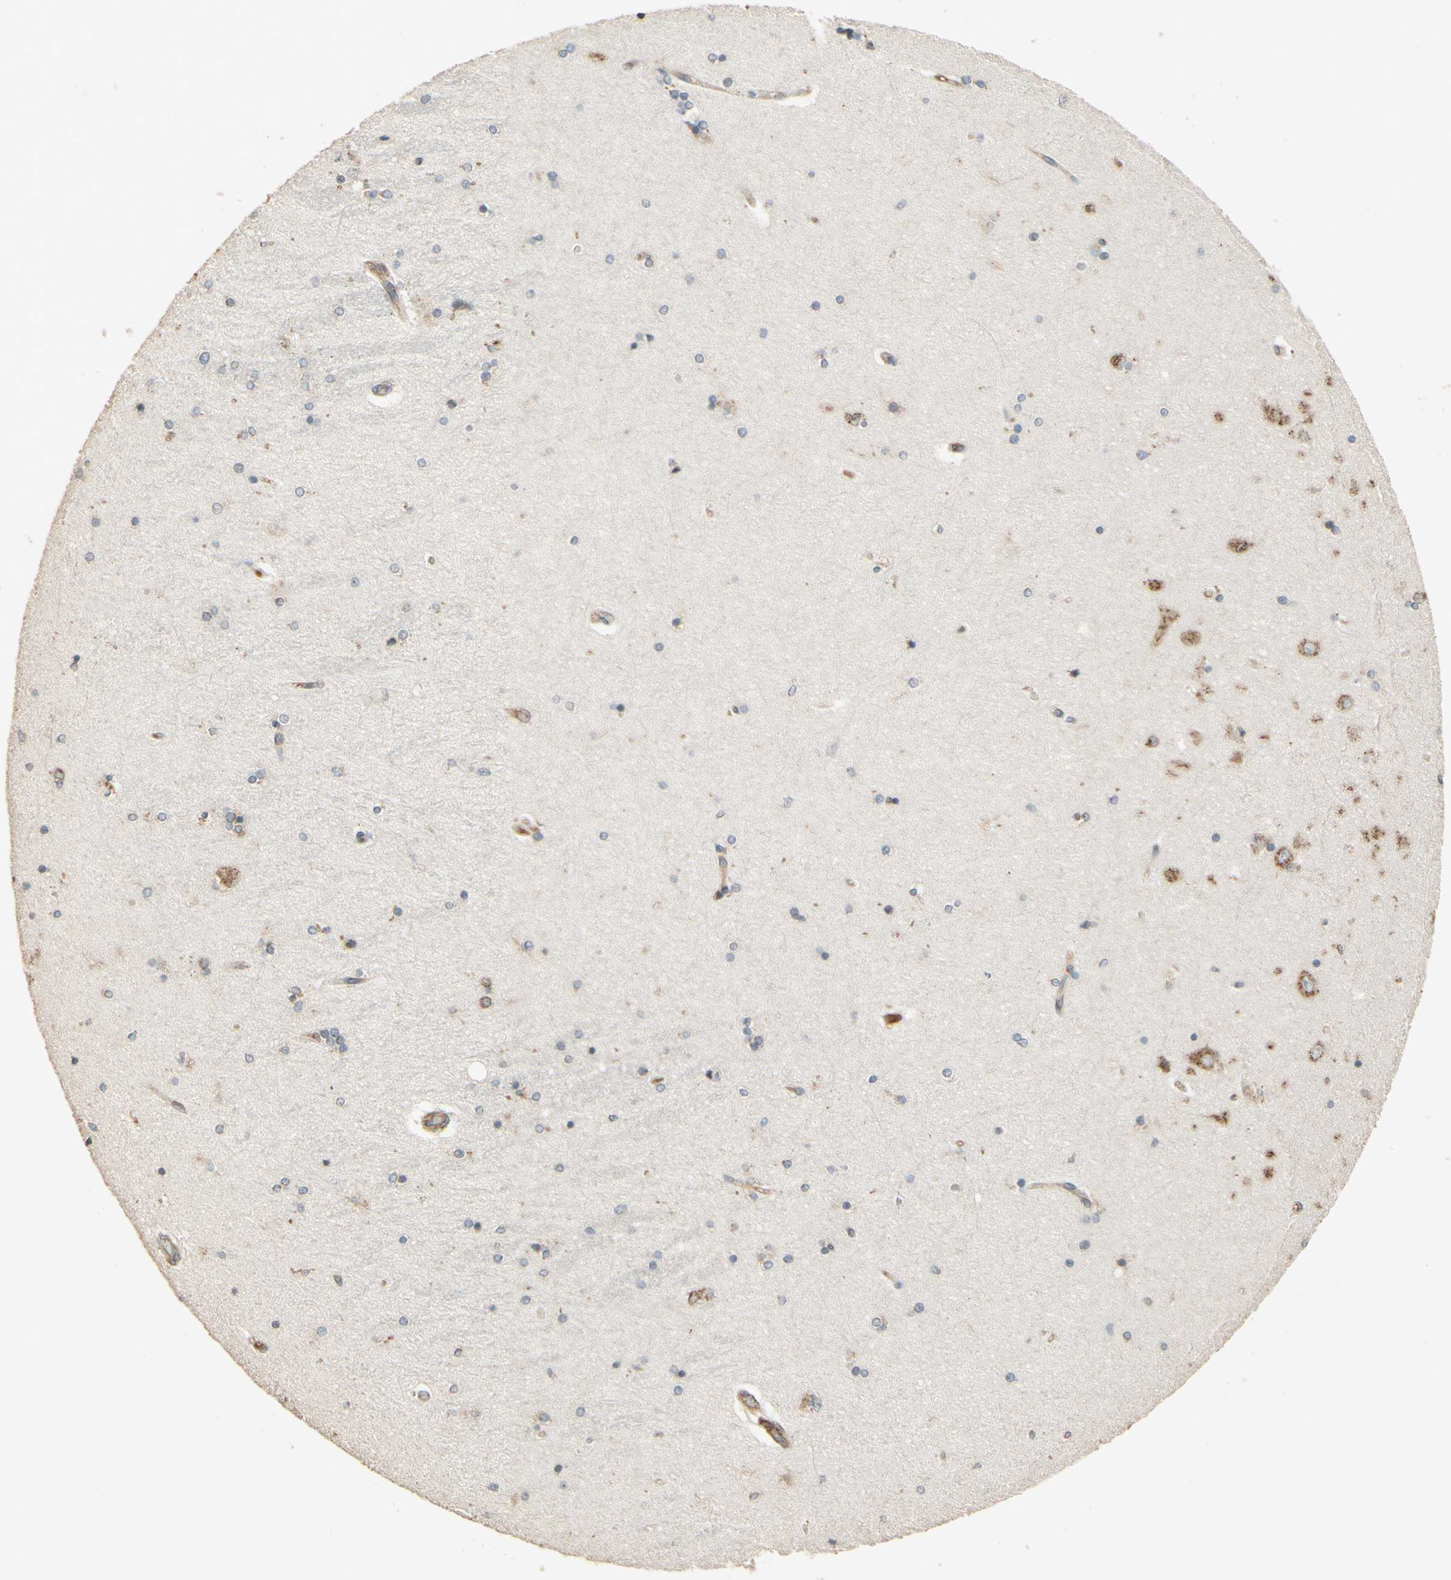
{"staining": {"intensity": "weak", "quantity": "25%-75%", "location": "cytoplasmic/membranous"}, "tissue": "hippocampus", "cell_type": "Glial cells", "image_type": "normal", "snomed": [{"axis": "morphology", "description": "Normal tissue, NOS"}, {"axis": "topography", "description": "Hippocampus"}], "caption": "This is an image of immunohistochemistry (IHC) staining of unremarkable hippocampus, which shows weak positivity in the cytoplasmic/membranous of glial cells.", "gene": "PTPRU", "patient": {"sex": "female", "age": 54}}